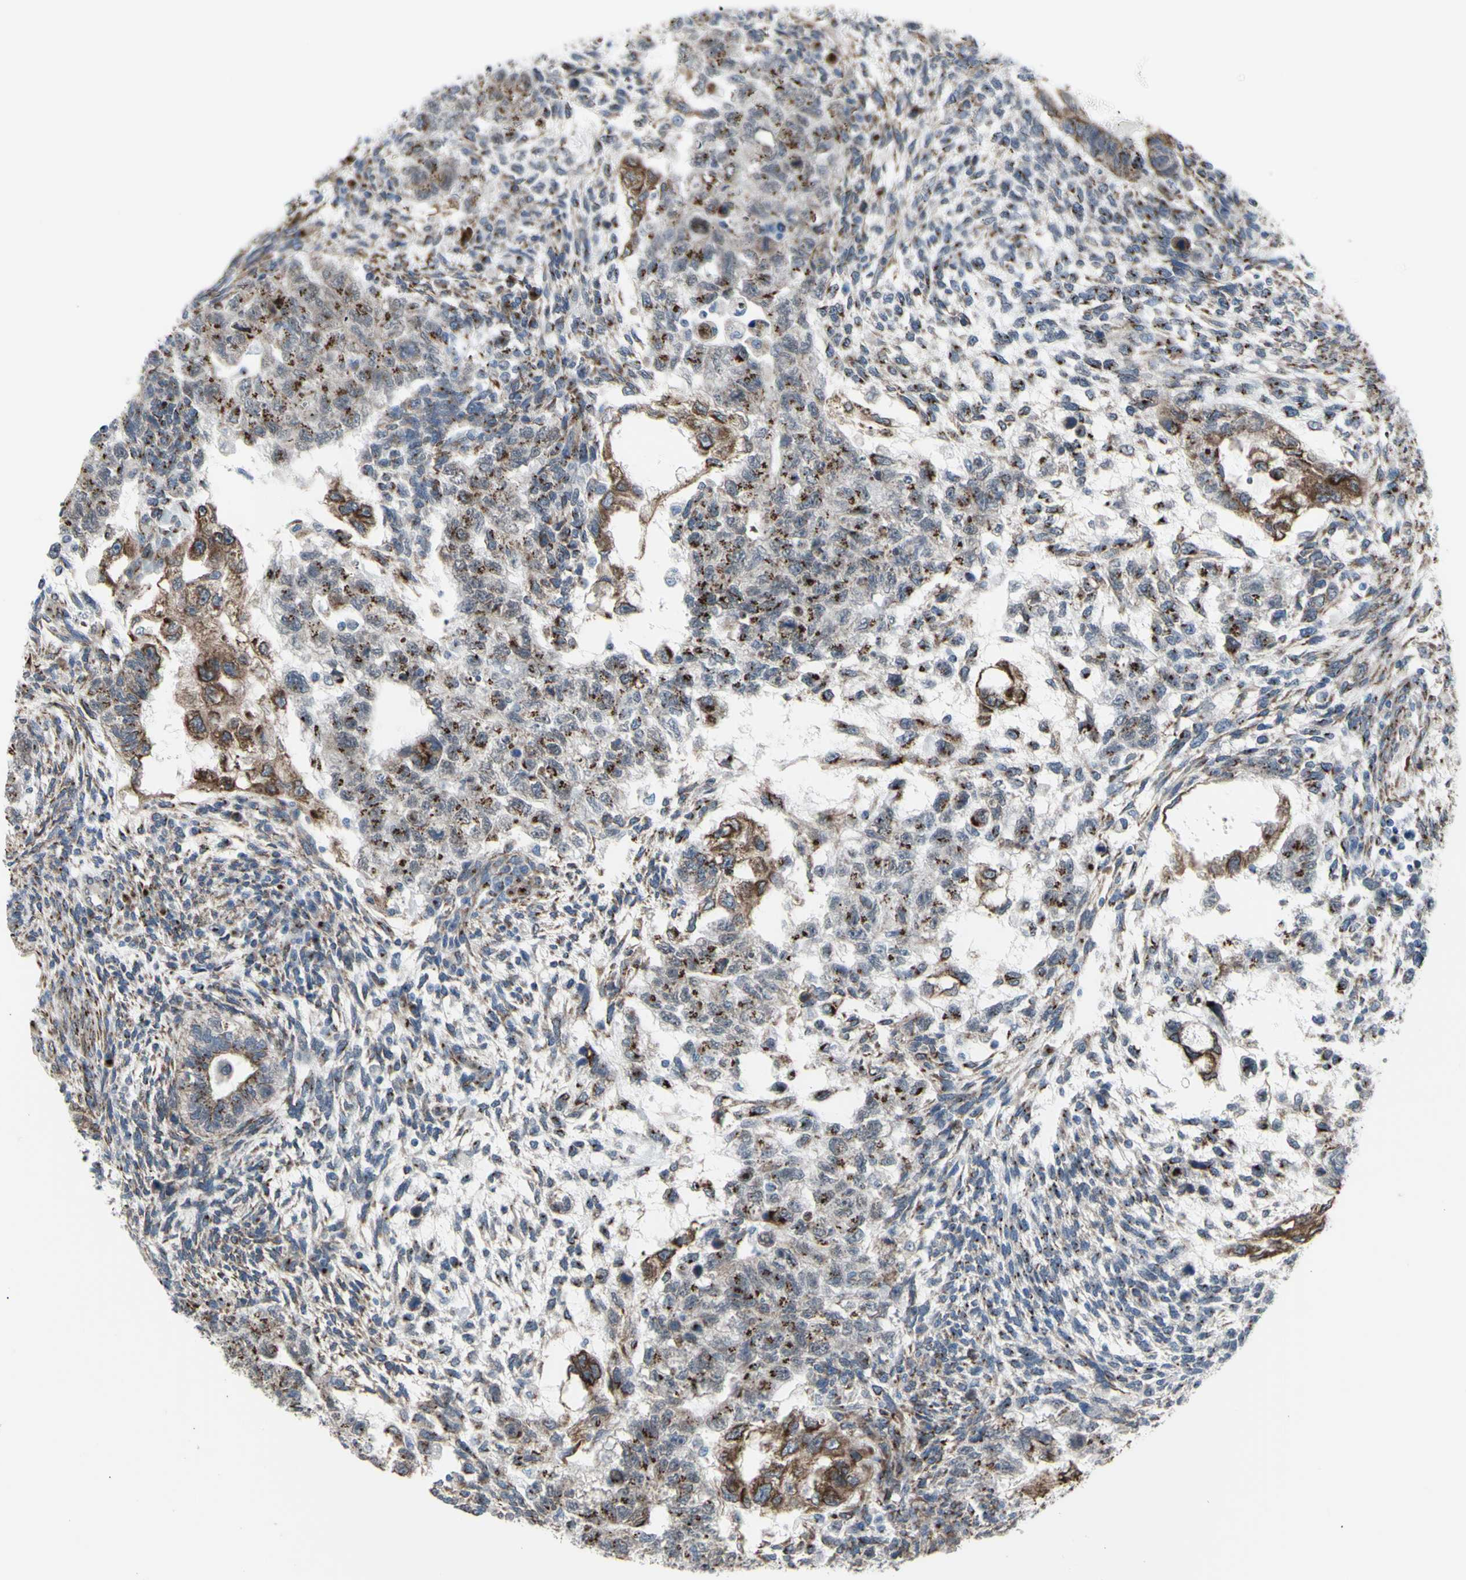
{"staining": {"intensity": "strong", "quantity": ">75%", "location": "cytoplasmic/membranous"}, "tissue": "testis cancer", "cell_type": "Tumor cells", "image_type": "cancer", "snomed": [{"axis": "morphology", "description": "Normal tissue, NOS"}, {"axis": "morphology", "description": "Carcinoma, Embryonal, NOS"}, {"axis": "topography", "description": "Testis"}], "caption": "Brown immunohistochemical staining in testis embryonal carcinoma exhibits strong cytoplasmic/membranous positivity in approximately >75% of tumor cells.", "gene": "GLG1", "patient": {"sex": "male", "age": 36}}